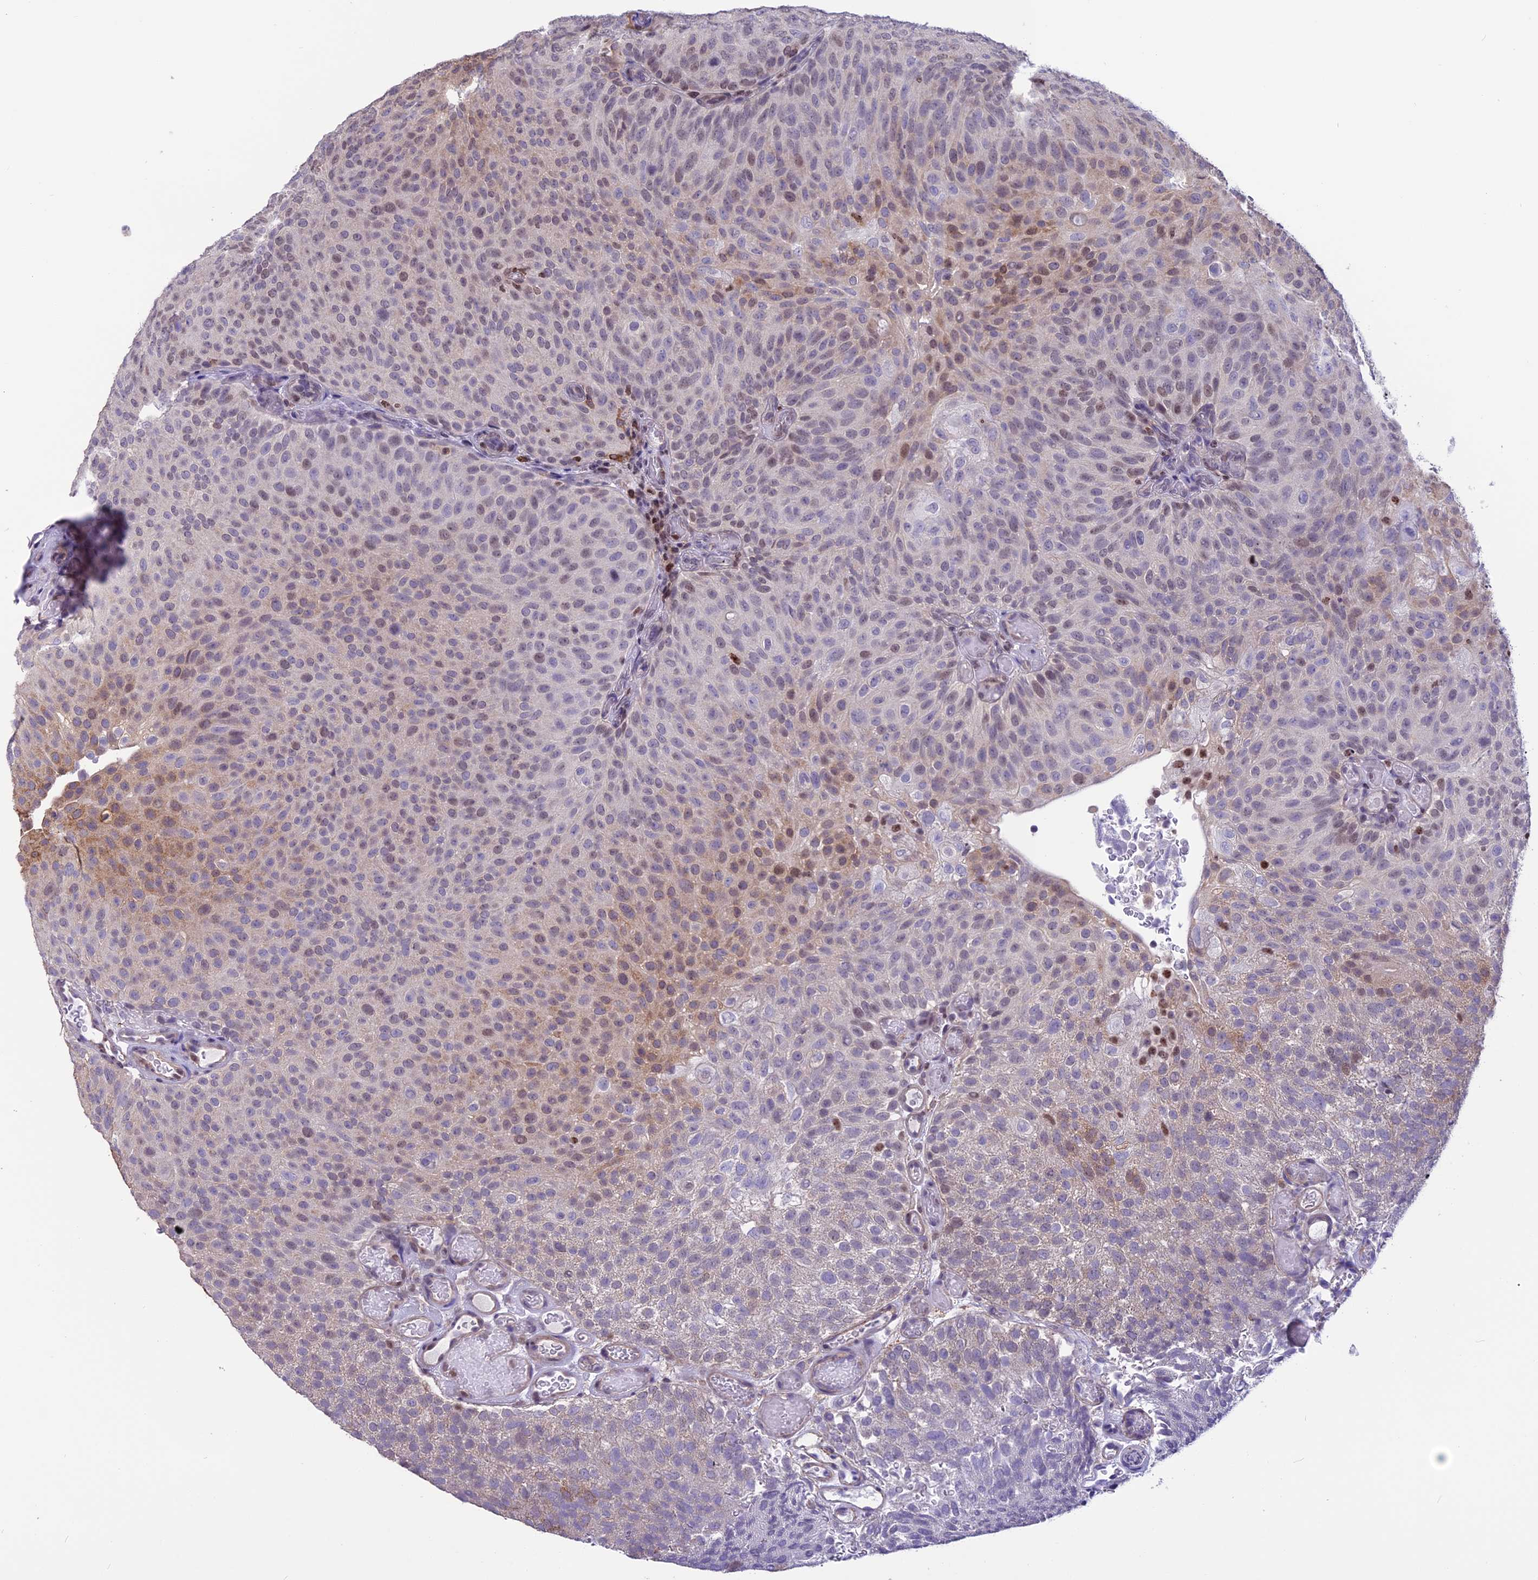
{"staining": {"intensity": "moderate", "quantity": "<25%", "location": "cytoplasmic/membranous,nuclear"}, "tissue": "urothelial cancer", "cell_type": "Tumor cells", "image_type": "cancer", "snomed": [{"axis": "morphology", "description": "Urothelial carcinoma, Low grade"}, {"axis": "topography", "description": "Urinary bladder"}], "caption": "Brown immunohistochemical staining in human urothelial cancer reveals moderate cytoplasmic/membranous and nuclear staining in approximately <25% of tumor cells. (Brightfield microscopy of DAB IHC at high magnification).", "gene": "MIS12", "patient": {"sex": "male", "age": 78}}